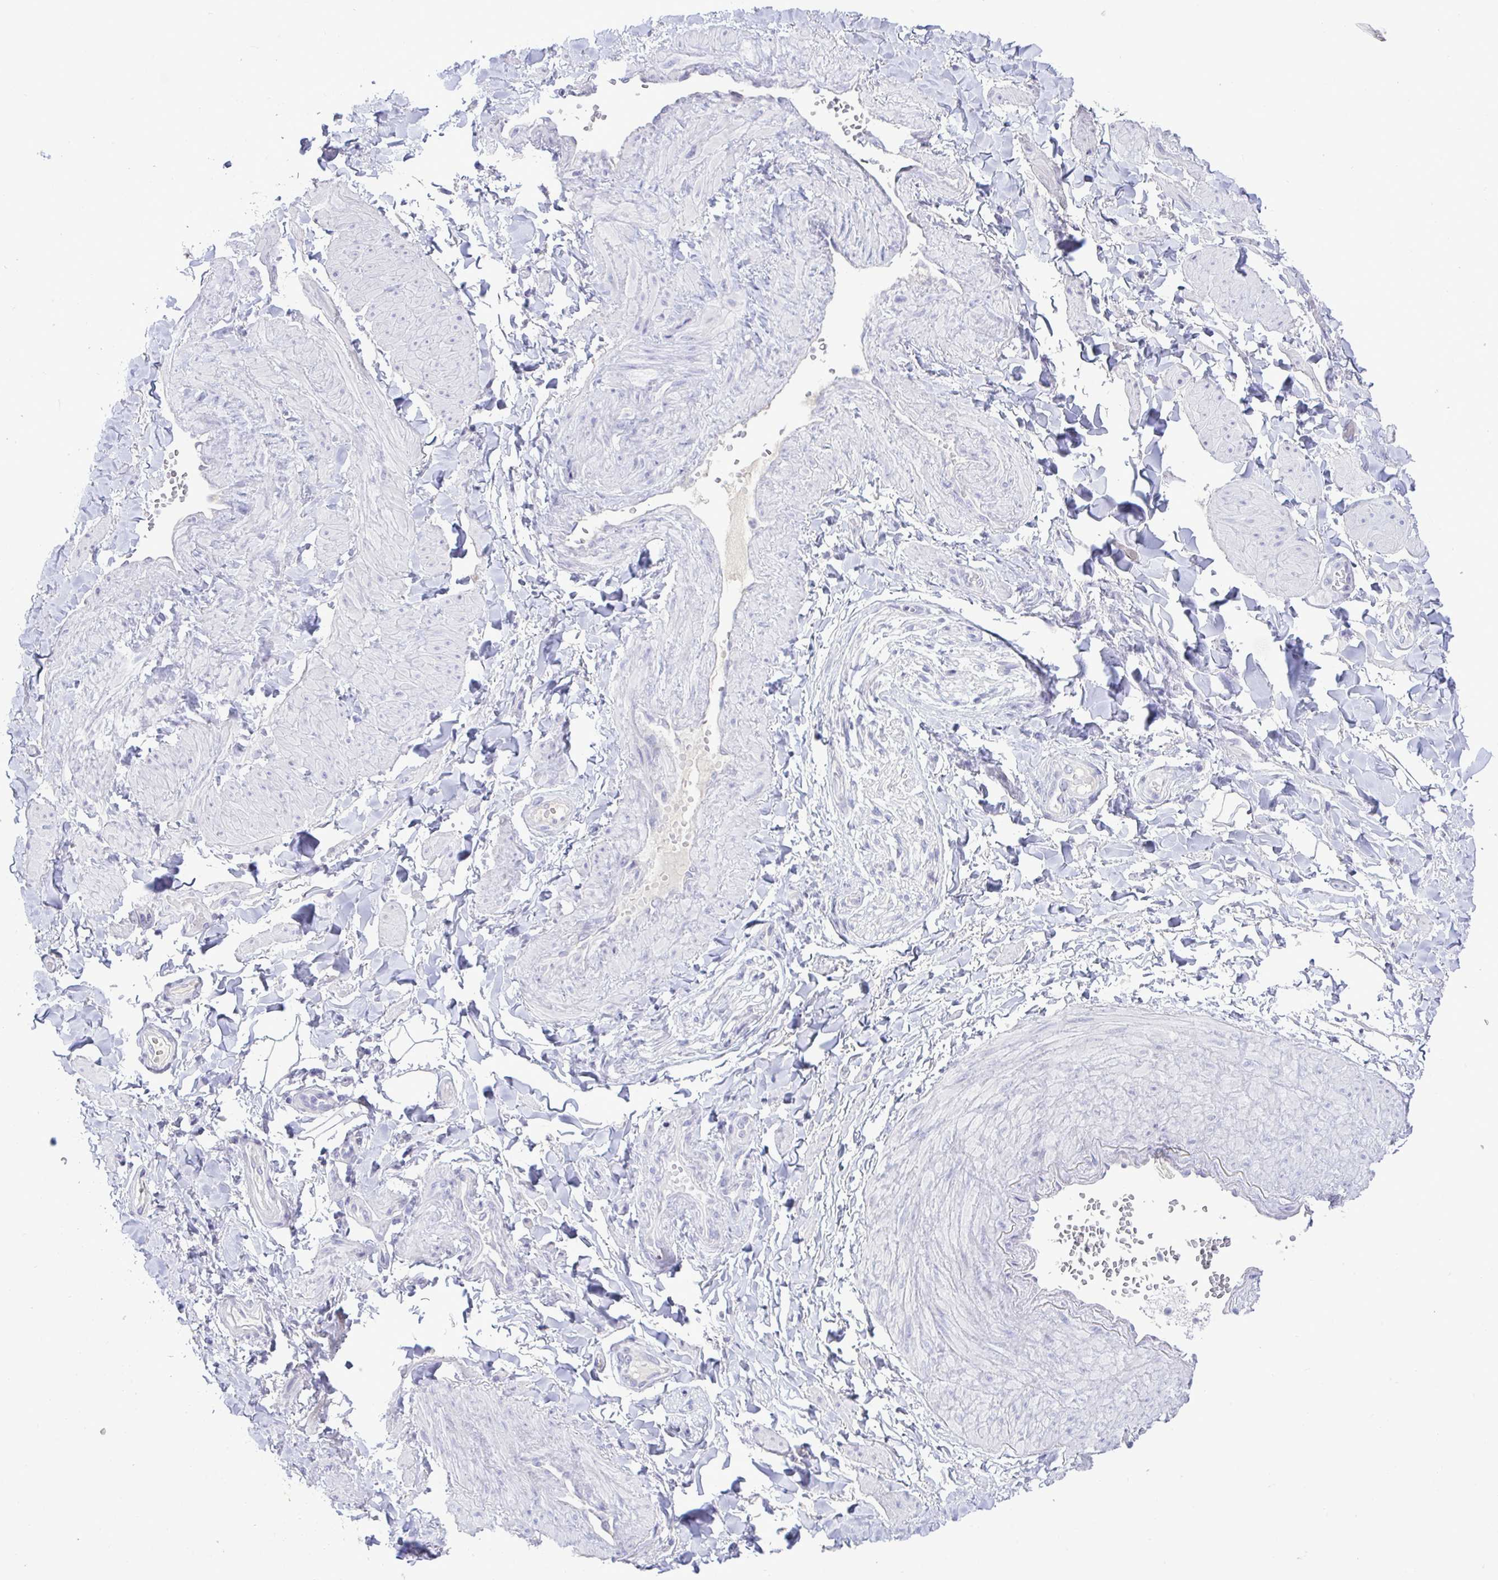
{"staining": {"intensity": "negative", "quantity": "none", "location": "none"}, "tissue": "adipose tissue", "cell_type": "Adipocytes", "image_type": "normal", "snomed": [{"axis": "morphology", "description": "Normal tissue, NOS"}, {"axis": "topography", "description": "Epididymis"}, {"axis": "topography", "description": "Peripheral nerve tissue"}], "caption": "DAB immunohistochemical staining of benign human adipose tissue shows no significant expression in adipocytes.", "gene": "EPOP", "patient": {"sex": "male", "age": 32}}